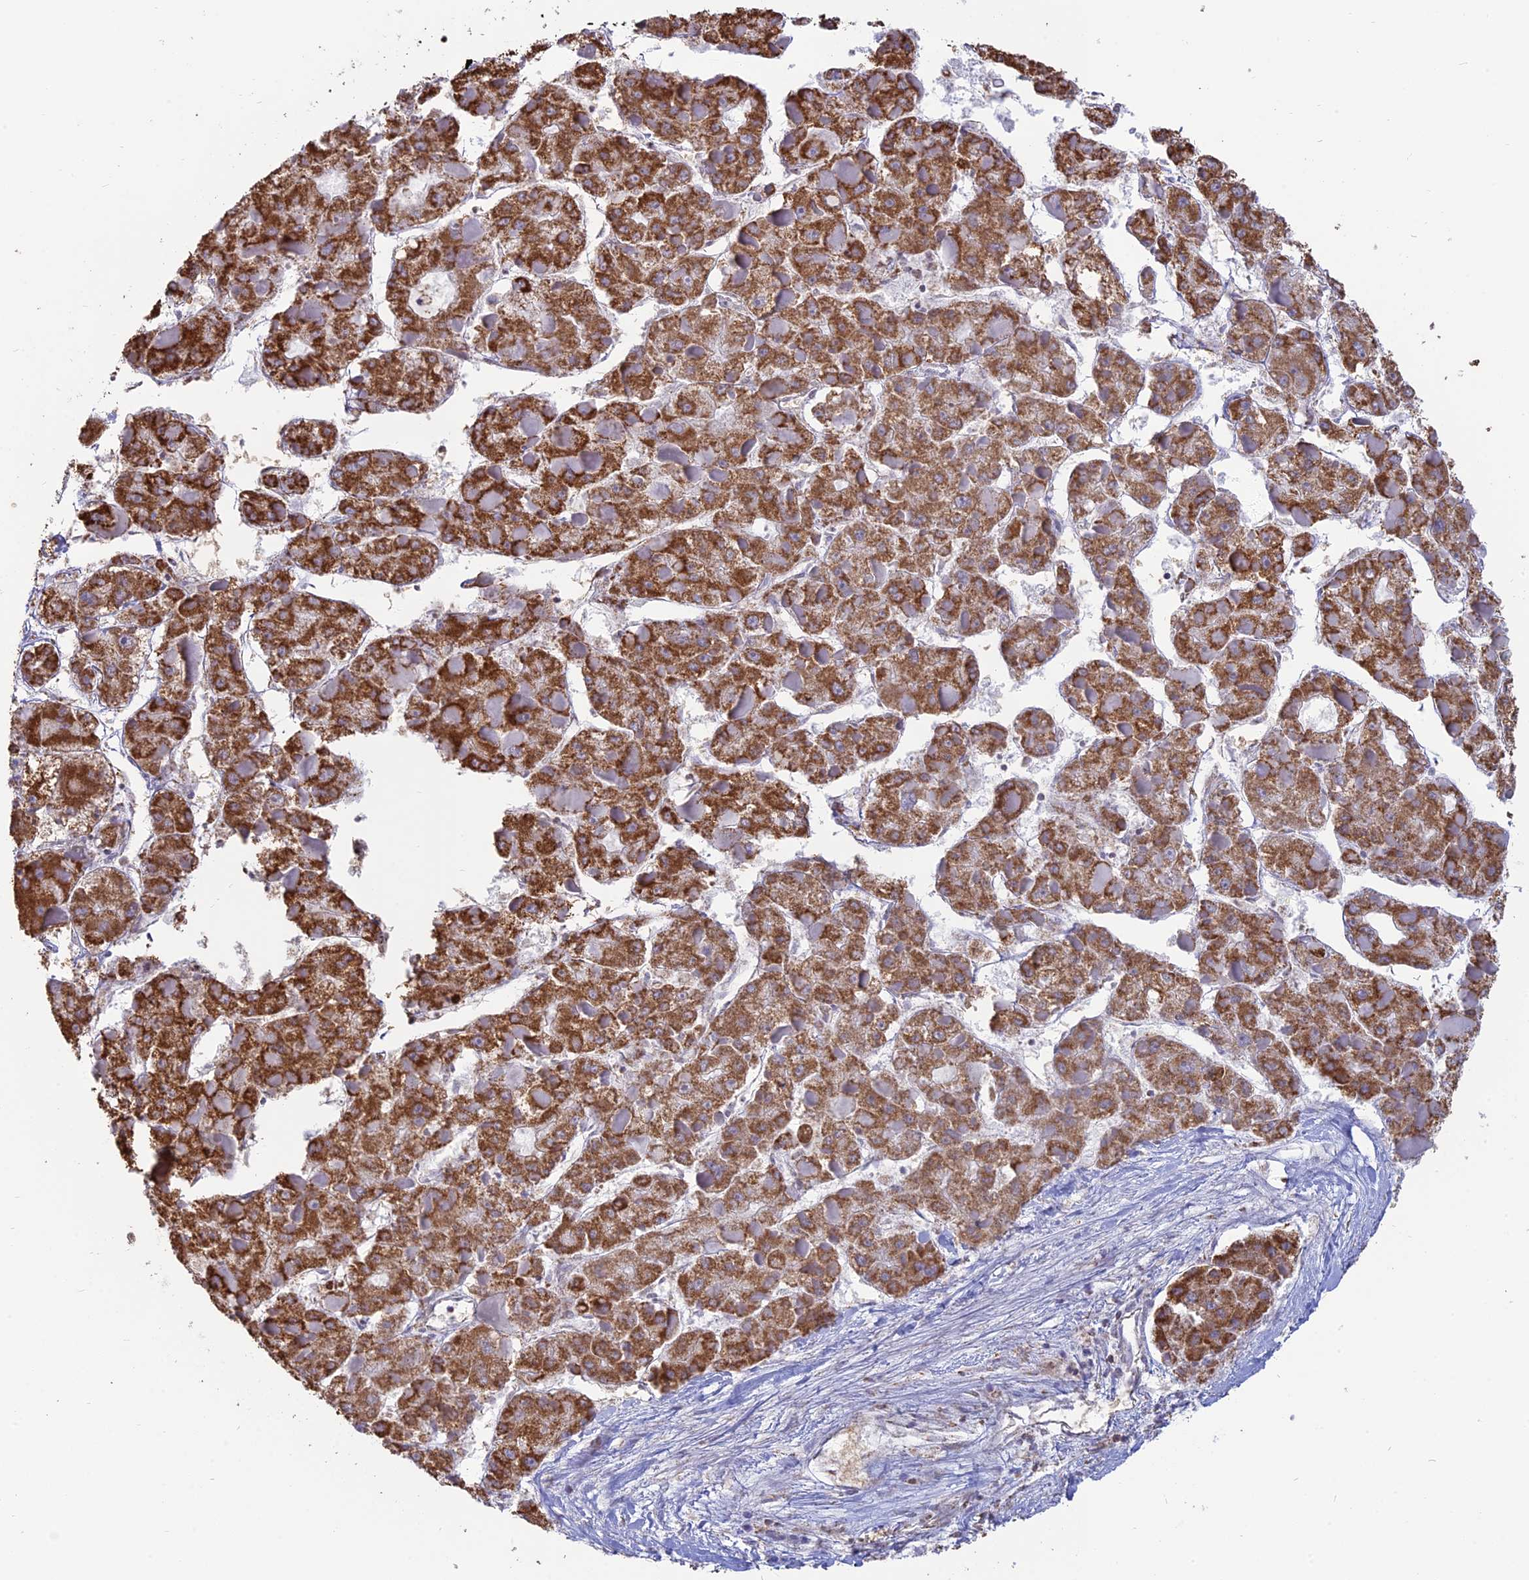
{"staining": {"intensity": "strong", "quantity": ">75%", "location": "cytoplasmic/membranous"}, "tissue": "liver cancer", "cell_type": "Tumor cells", "image_type": "cancer", "snomed": [{"axis": "morphology", "description": "Carcinoma, Hepatocellular, NOS"}, {"axis": "topography", "description": "Liver"}], "caption": "Liver hepatocellular carcinoma stained for a protein (brown) reveals strong cytoplasmic/membranous positive expression in approximately >75% of tumor cells.", "gene": "ARHGAP40", "patient": {"sex": "female", "age": 73}}